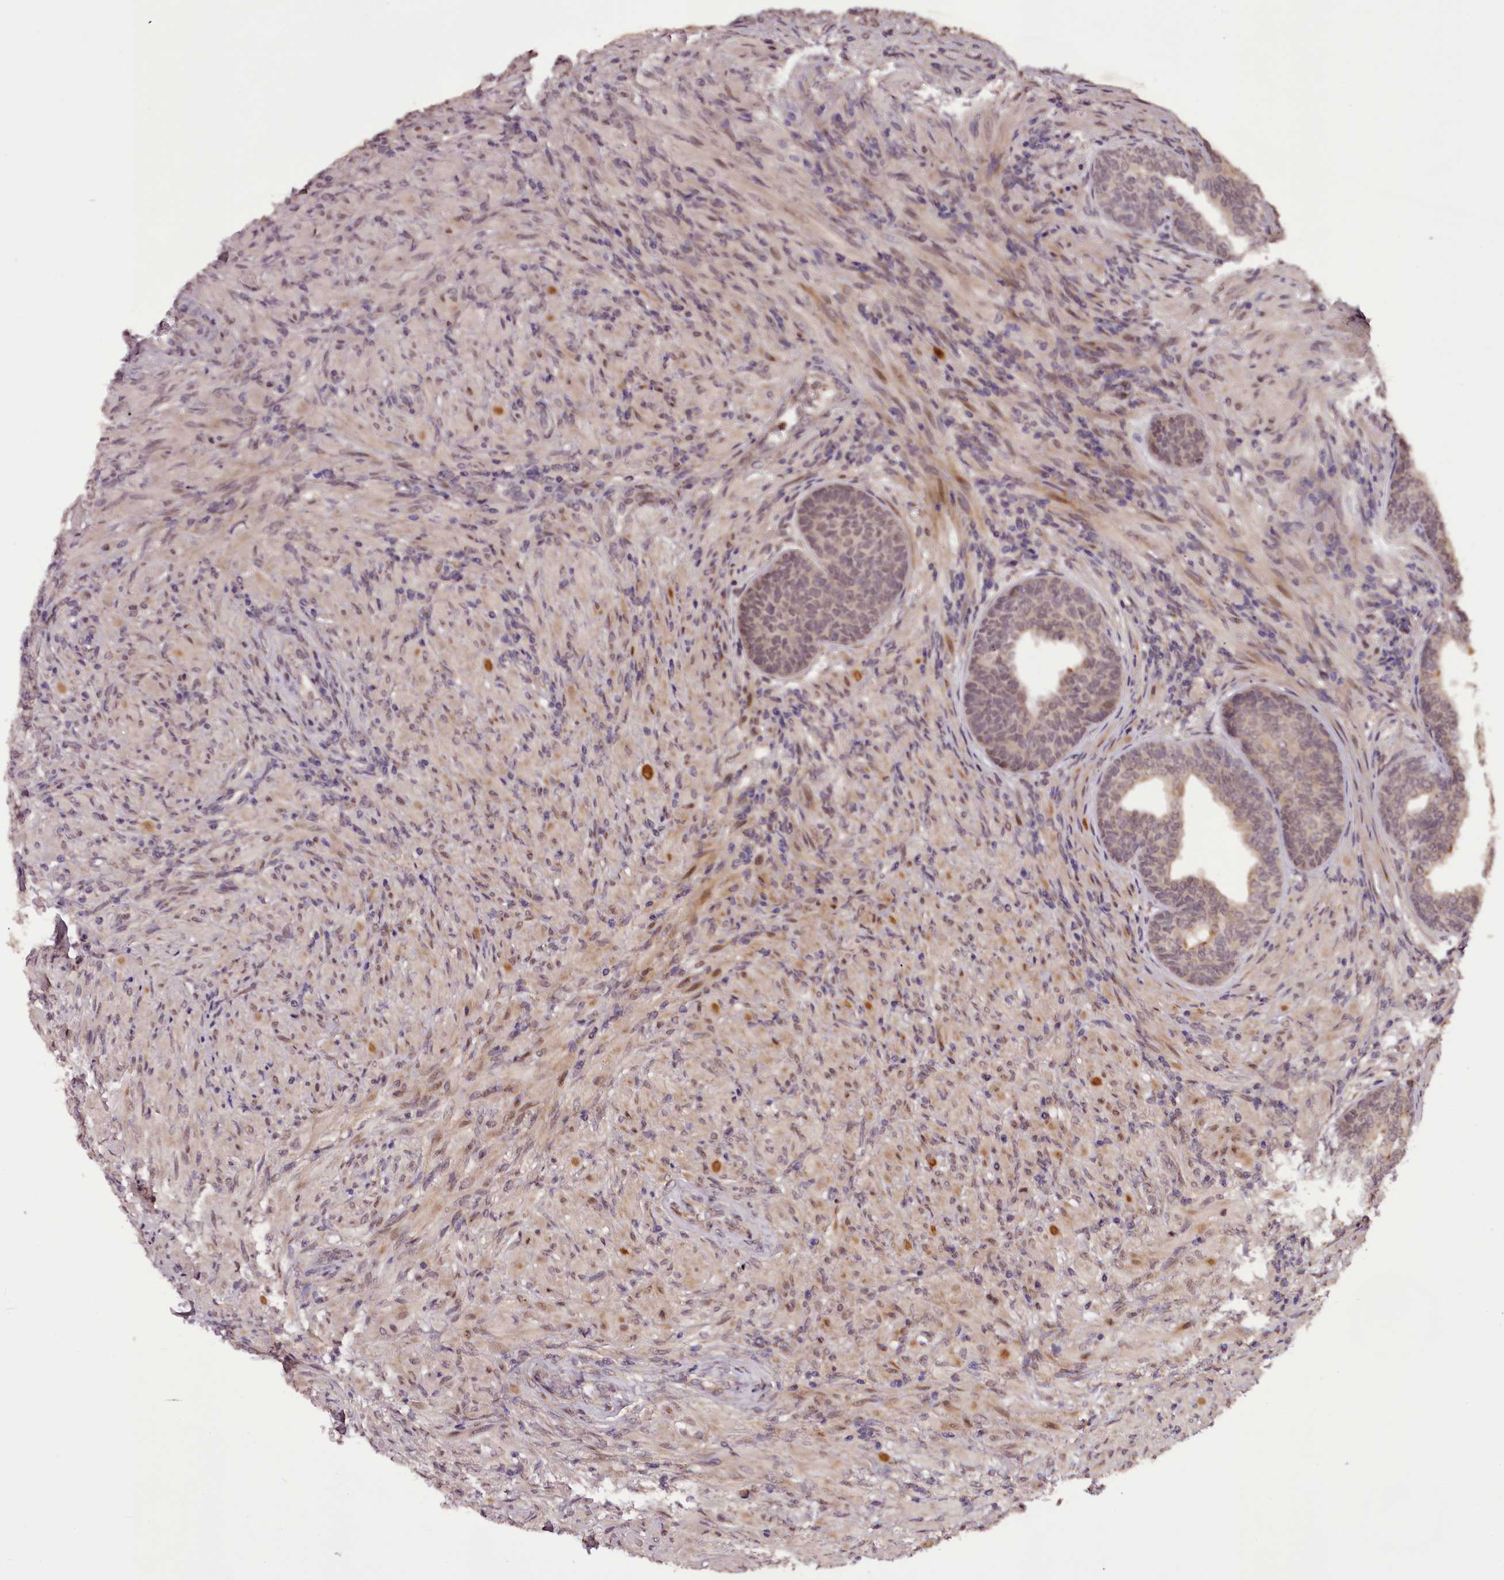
{"staining": {"intensity": "moderate", "quantity": "25%-75%", "location": "nuclear"}, "tissue": "prostate", "cell_type": "Glandular cells", "image_type": "normal", "snomed": [{"axis": "morphology", "description": "Normal tissue, NOS"}, {"axis": "topography", "description": "Prostate"}], "caption": "Benign prostate was stained to show a protein in brown. There is medium levels of moderate nuclear positivity in approximately 25%-75% of glandular cells.", "gene": "MAML3", "patient": {"sex": "male", "age": 76}}